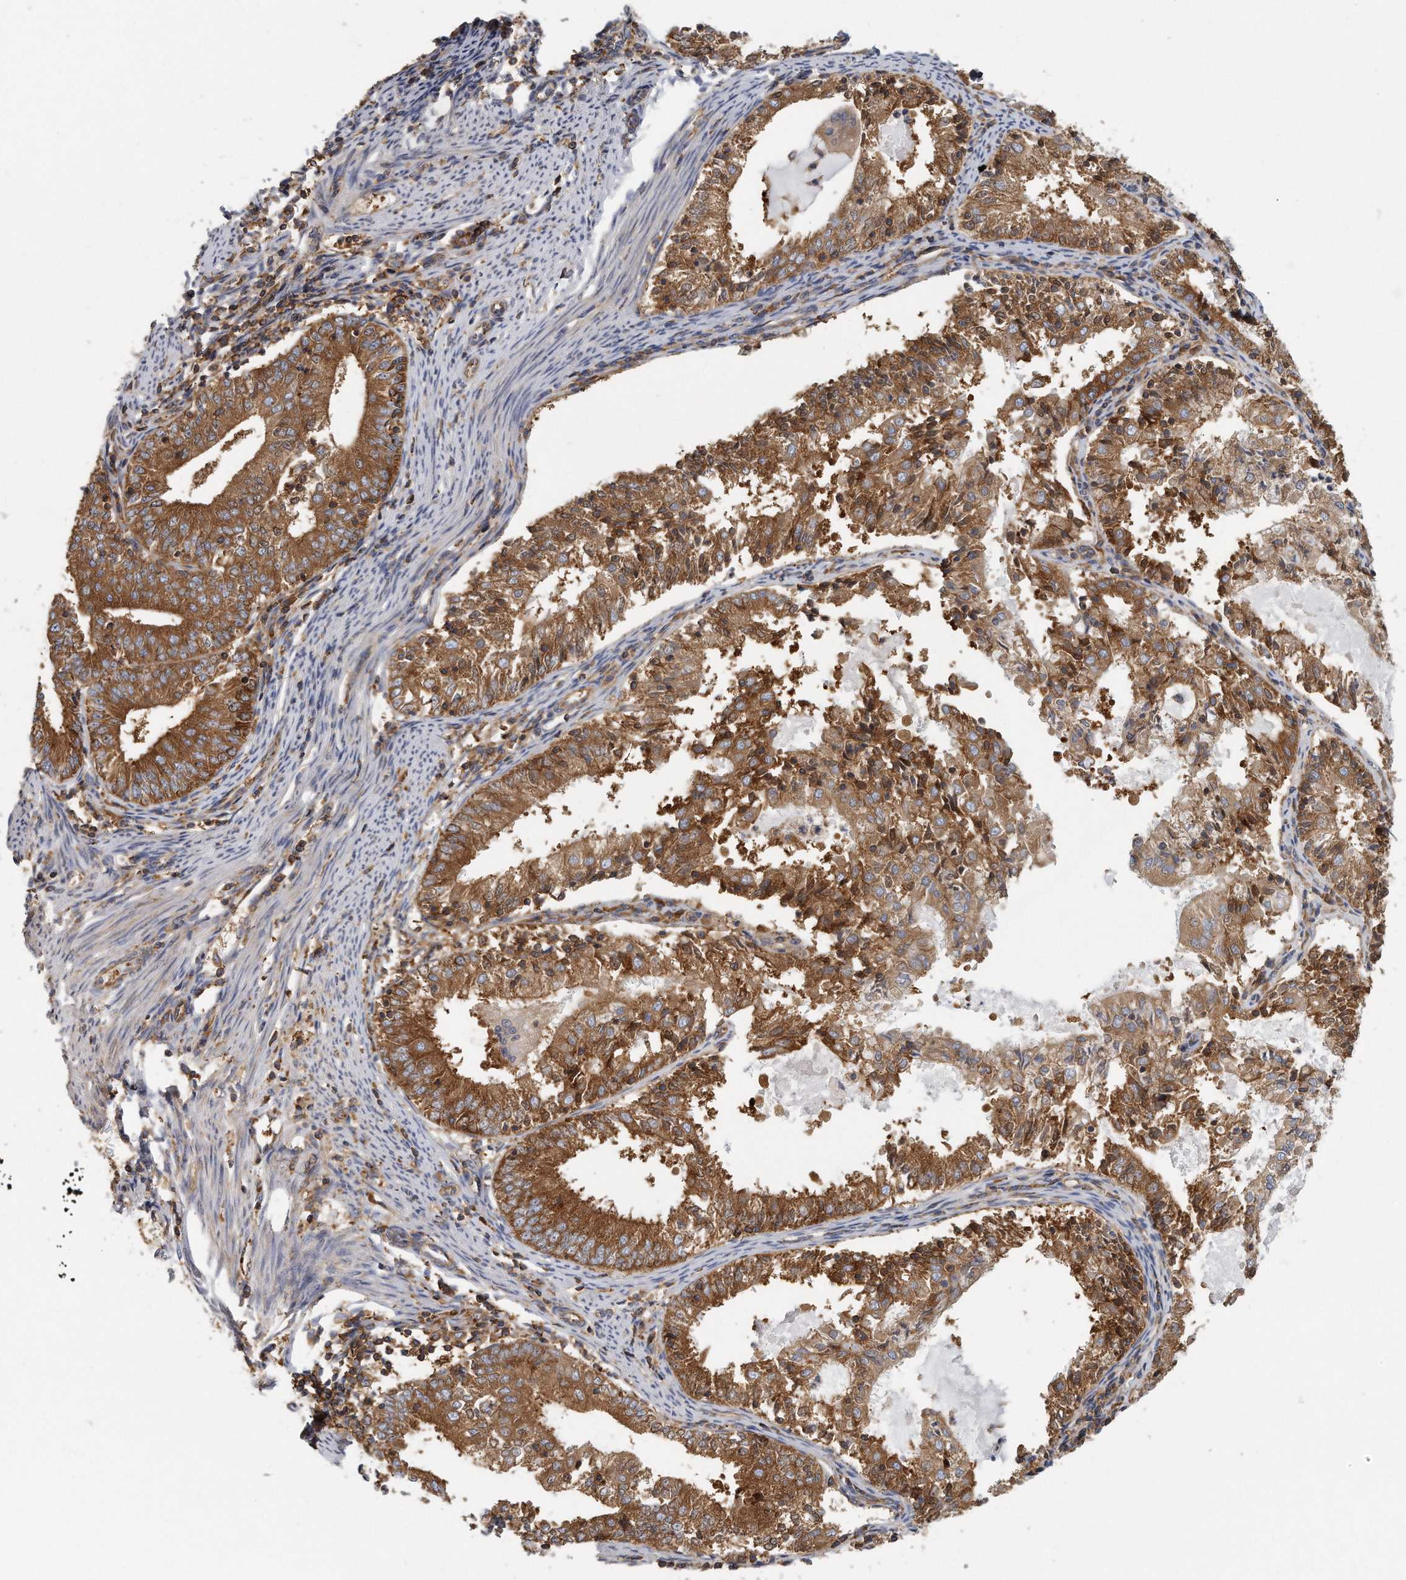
{"staining": {"intensity": "strong", "quantity": ">75%", "location": "cytoplasmic/membranous"}, "tissue": "endometrial cancer", "cell_type": "Tumor cells", "image_type": "cancer", "snomed": [{"axis": "morphology", "description": "Adenocarcinoma, NOS"}, {"axis": "topography", "description": "Endometrium"}], "caption": "Endometrial adenocarcinoma was stained to show a protein in brown. There is high levels of strong cytoplasmic/membranous positivity in about >75% of tumor cells. The protein is stained brown, and the nuclei are stained in blue (DAB (3,3'-diaminobenzidine) IHC with brightfield microscopy, high magnification).", "gene": "EIF3I", "patient": {"sex": "female", "age": 57}}